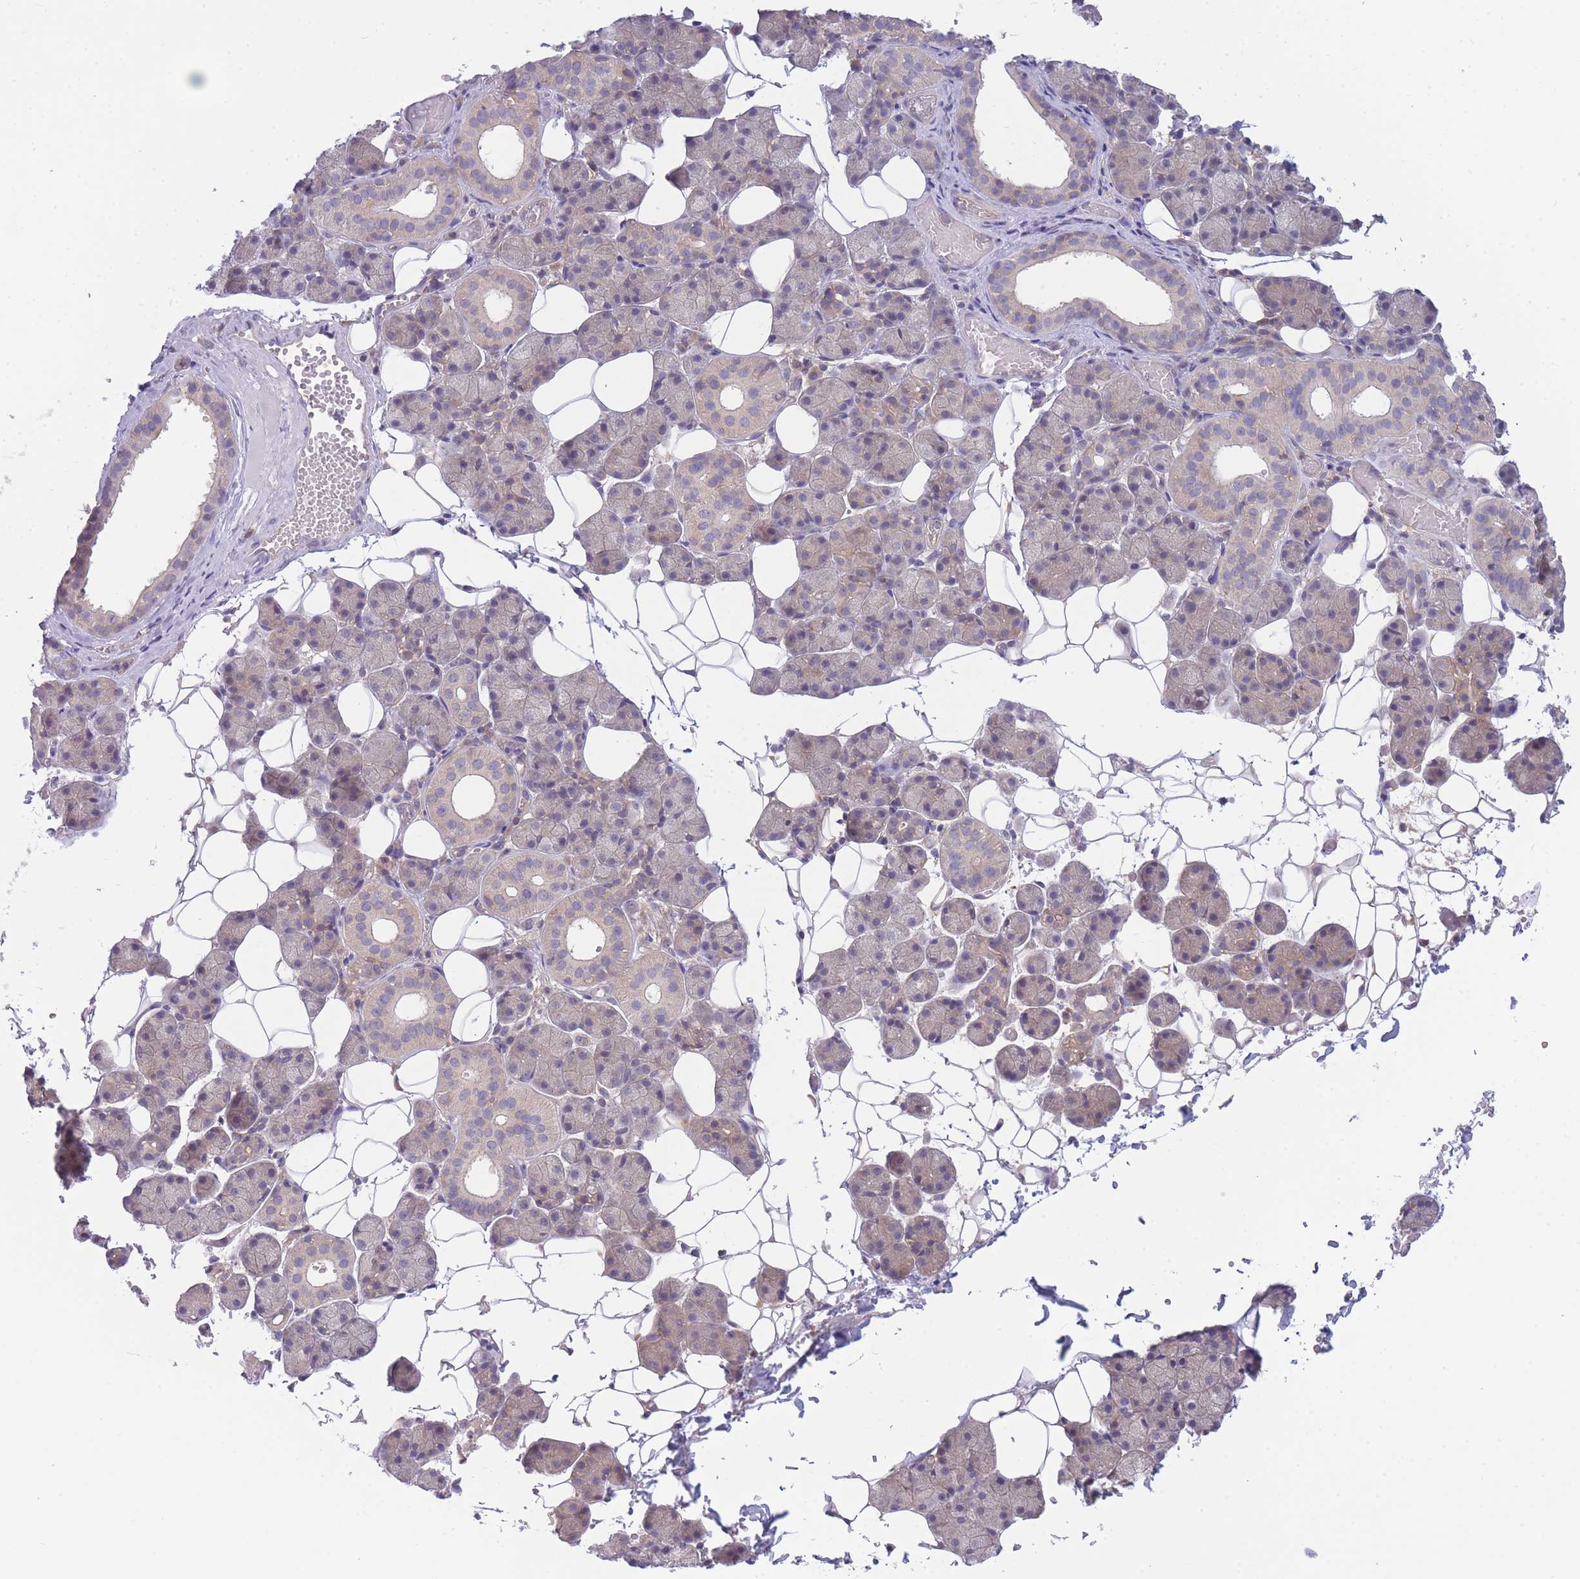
{"staining": {"intensity": "weak", "quantity": "<25%", "location": "cytoplasmic/membranous"}, "tissue": "salivary gland", "cell_type": "Glandular cells", "image_type": "normal", "snomed": [{"axis": "morphology", "description": "Normal tissue, NOS"}, {"axis": "topography", "description": "Salivary gland"}], "caption": "Photomicrograph shows no protein expression in glandular cells of unremarkable salivary gland.", "gene": "PFDN6", "patient": {"sex": "female", "age": 33}}